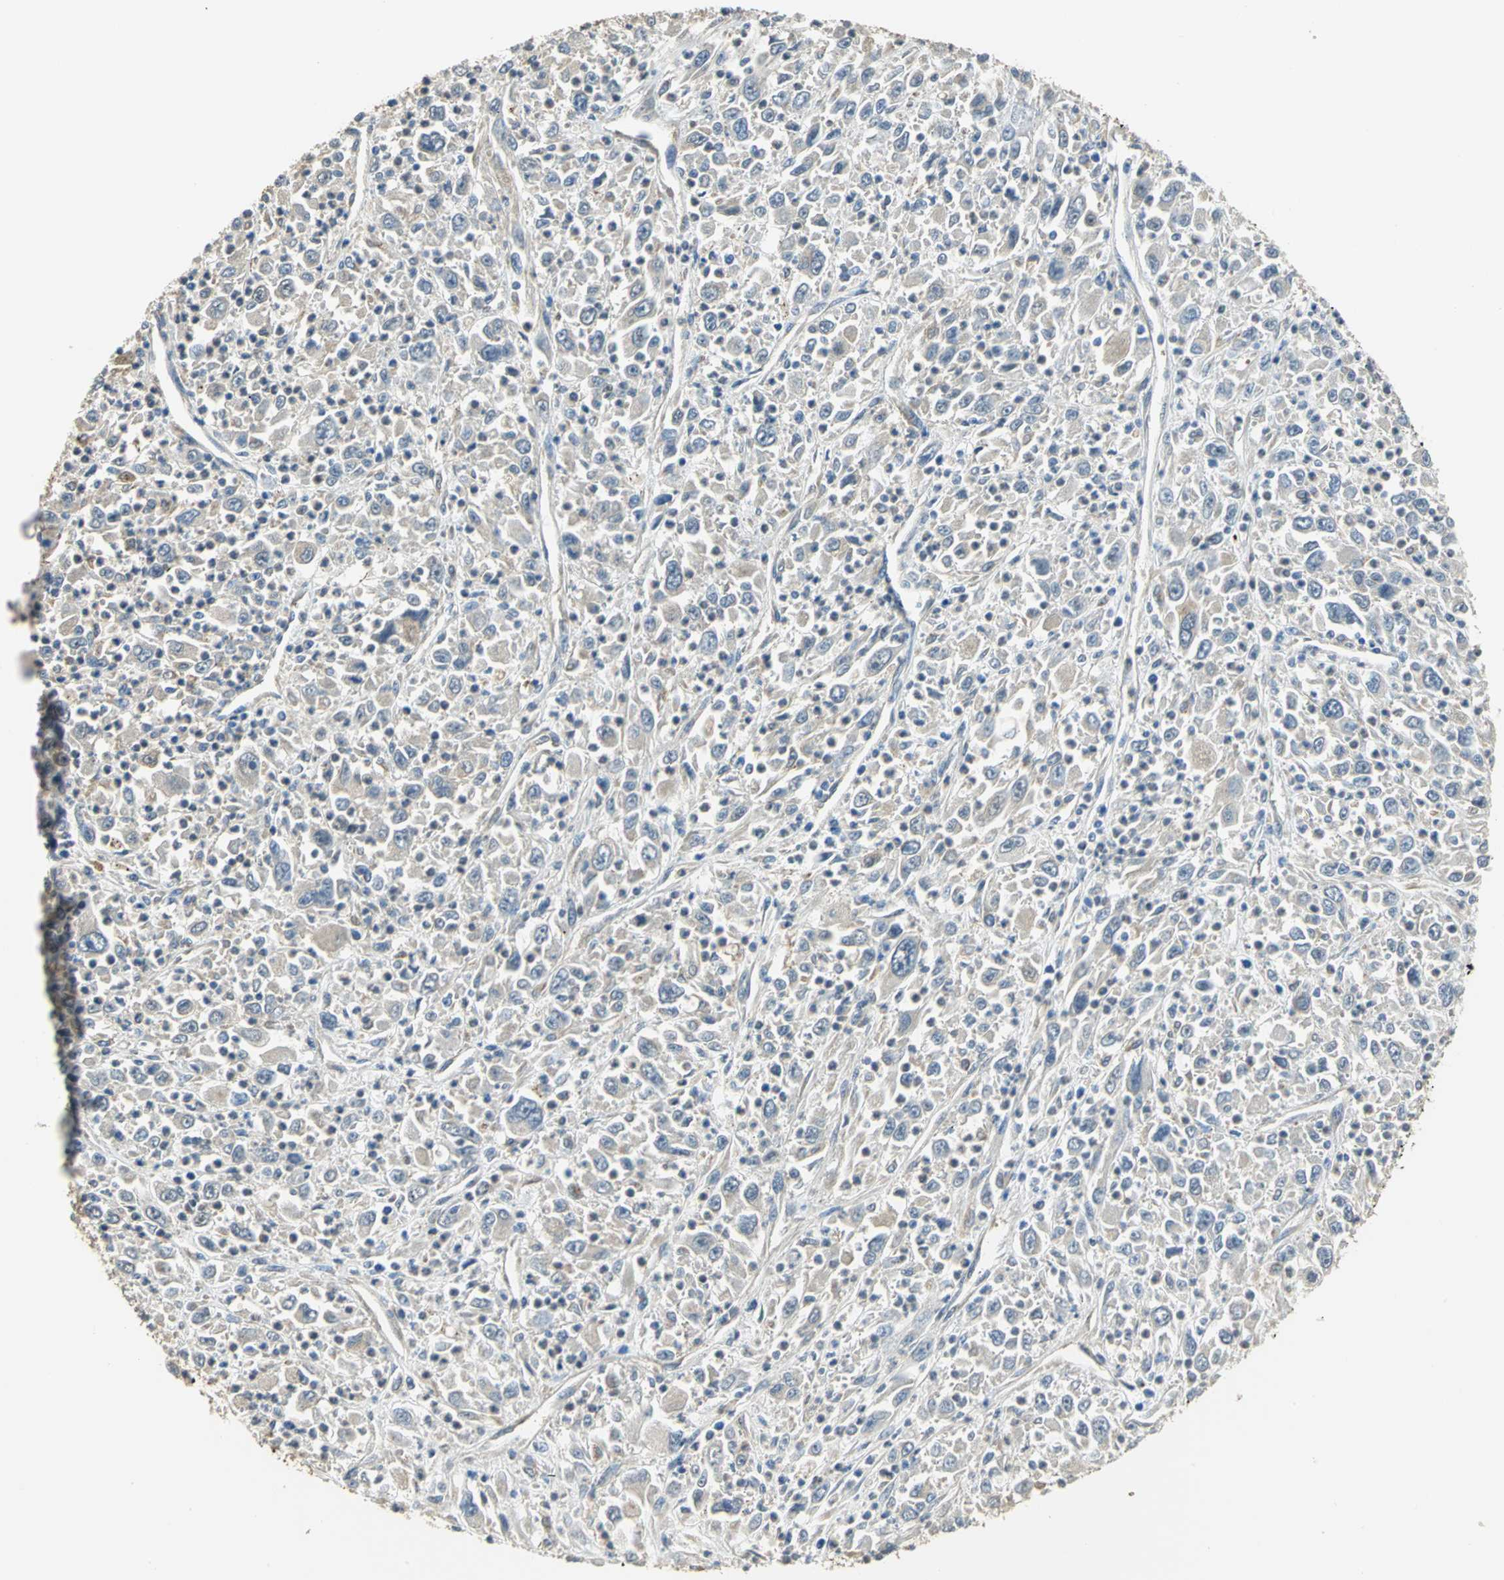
{"staining": {"intensity": "weak", "quantity": "25%-75%", "location": "cytoplasmic/membranous"}, "tissue": "melanoma", "cell_type": "Tumor cells", "image_type": "cancer", "snomed": [{"axis": "morphology", "description": "Malignant melanoma, Metastatic site"}, {"axis": "topography", "description": "Skin"}], "caption": "Melanoma stained for a protein (brown) shows weak cytoplasmic/membranous positive staining in about 25%-75% of tumor cells.", "gene": "DIAPH2", "patient": {"sex": "female", "age": 56}}